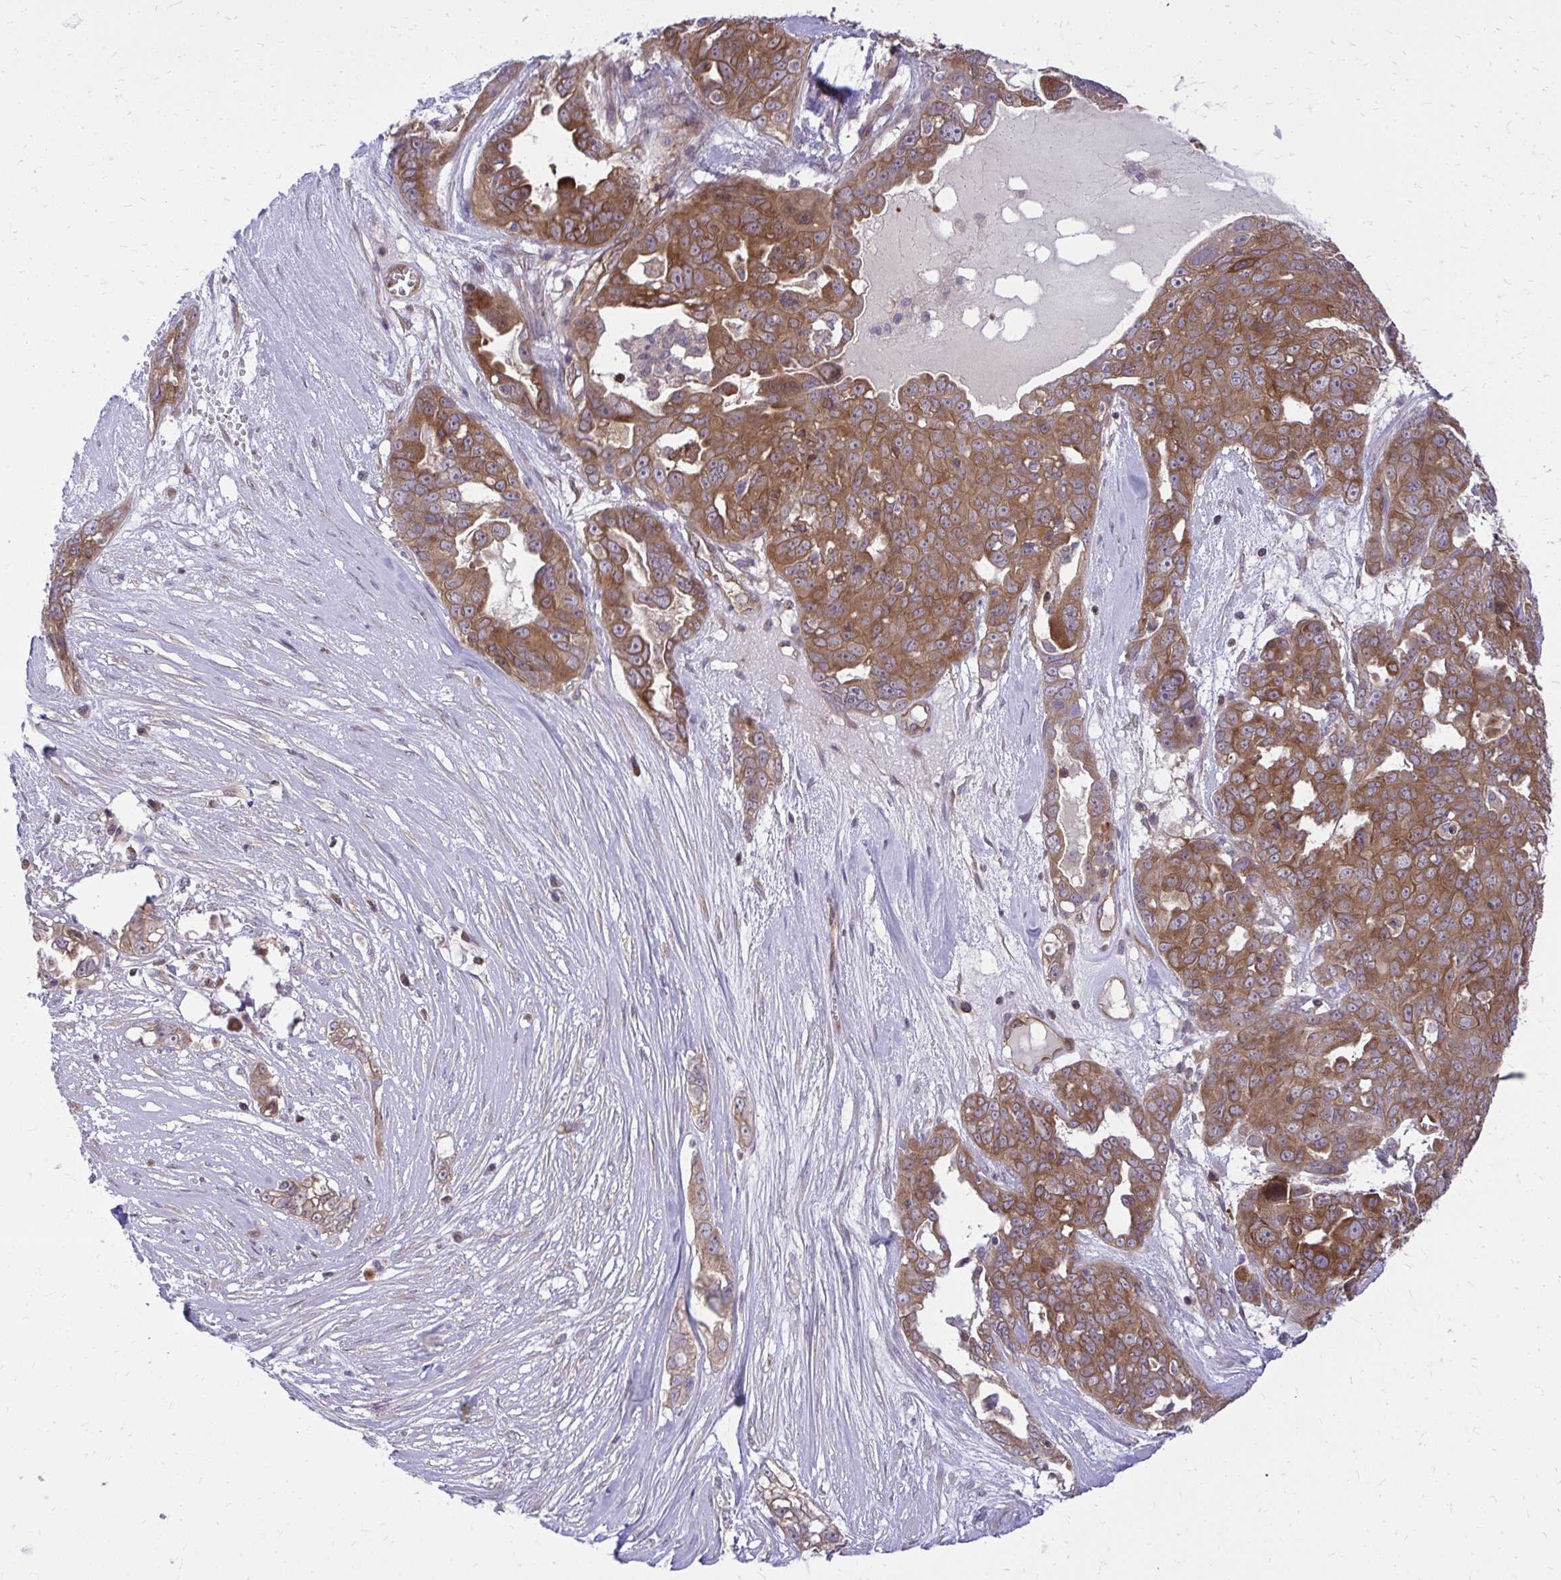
{"staining": {"intensity": "moderate", "quantity": ">75%", "location": "cytoplasmic/membranous"}, "tissue": "ovarian cancer", "cell_type": "Tumor cells", "image_type": "cancer", "snomed": [{"axis": "morphology", "description": "Carcinoma, endometroid"}, {"axis": "topography", "description": "Ovary"}], "caption": "Ovarian cancer (endometroid carcinoma) was stained to show a protein in brown. There is medium levels of moderate cytoplasmic/membranous positivity in about >75% of tumor cells. Using DAB (3,3'-diaminobenzidine) (brown) and hematoxylin (blue) stains, captured at high magnification using brightfield microscopy.", "gene": "PPP5C", "patient": {"sex": "female", "age": 70}}